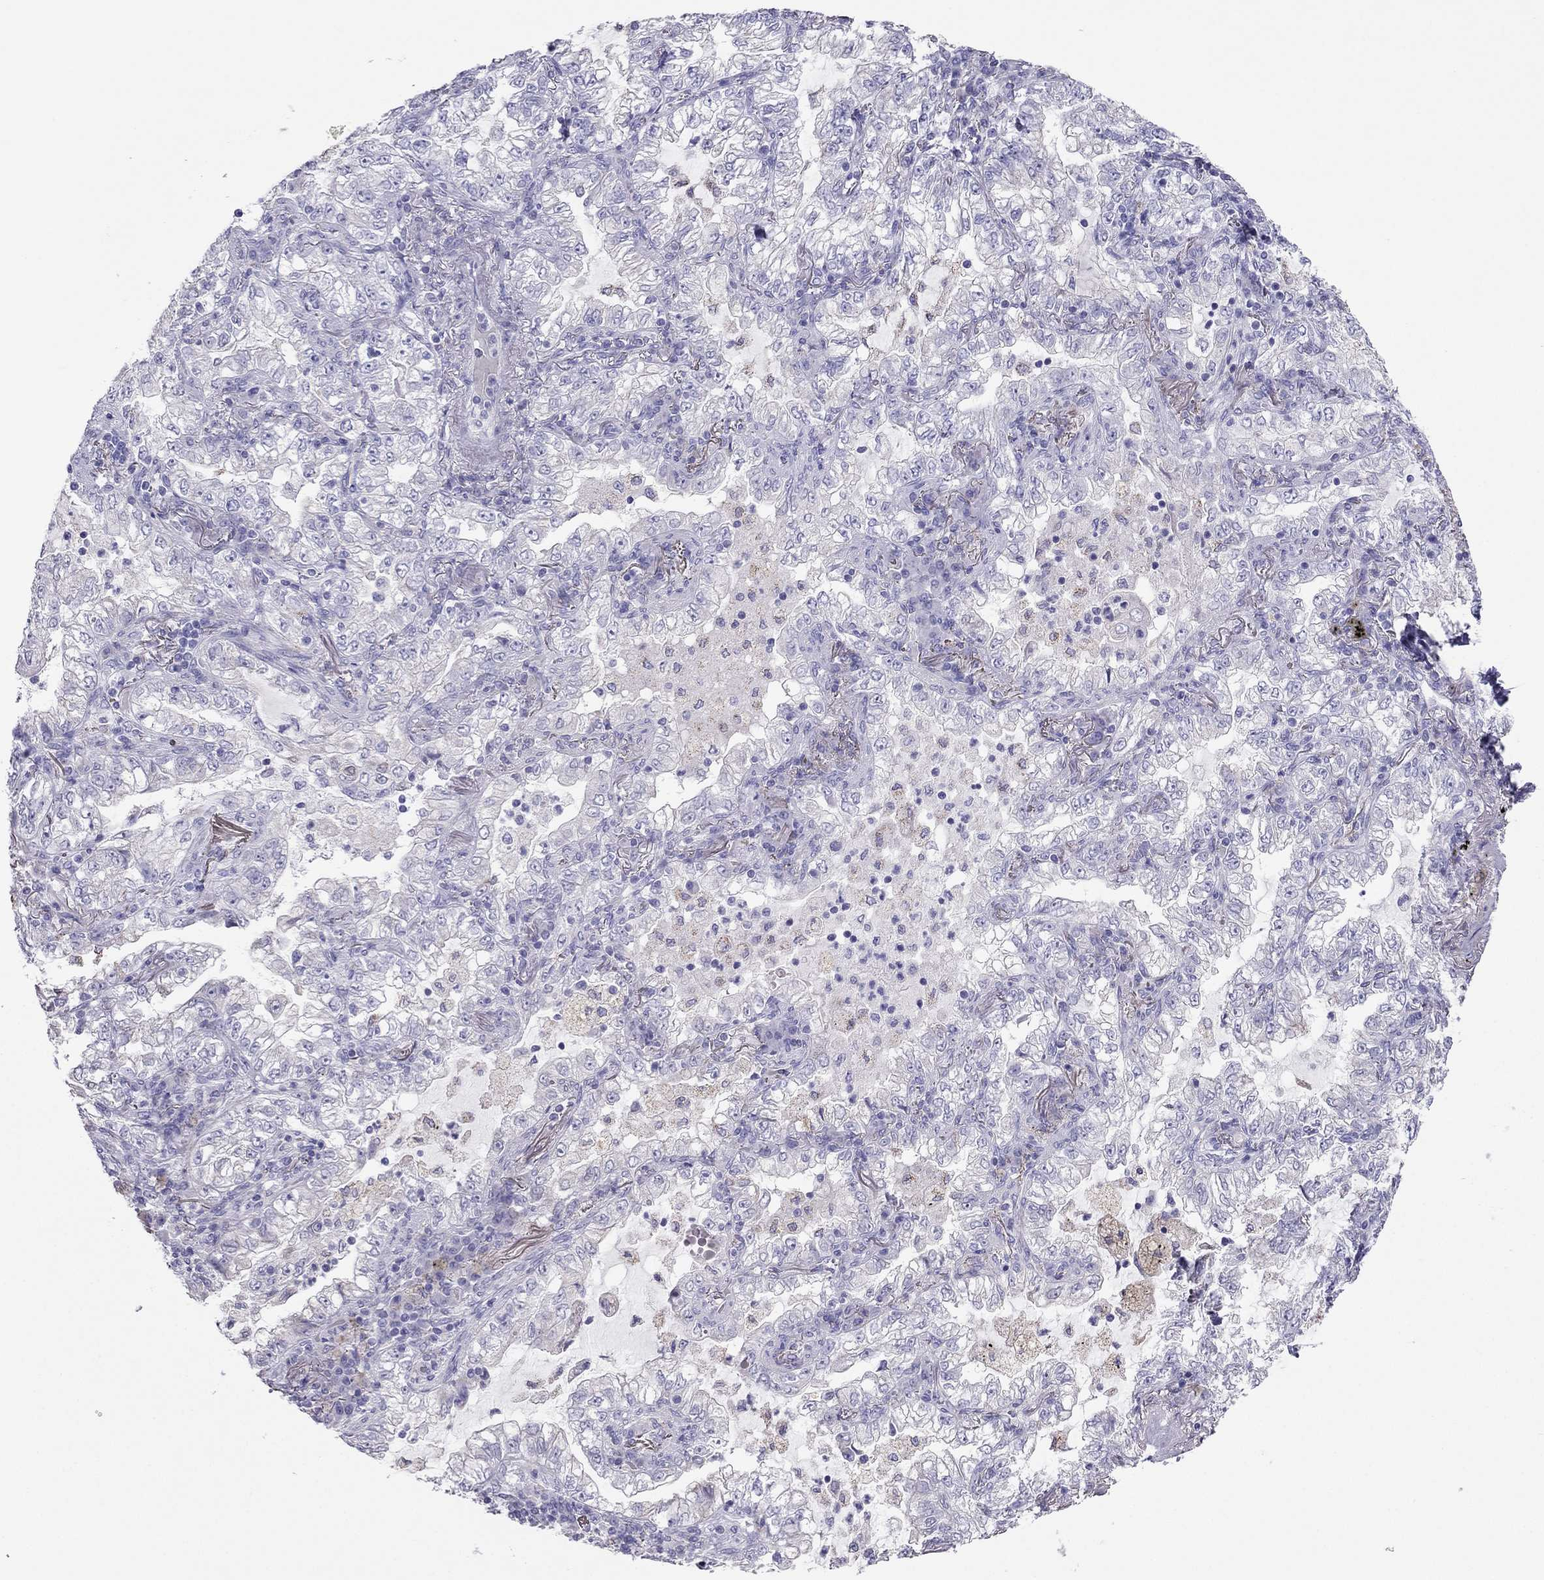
{"staining": {"intensity": "negative", "quantity": "none", "location": "none"}, "tissue": "lung cancer", "cell_type": "Tumor cells", "image_type": "cancer", "snomed": [{"axis": "morphology", "description": "Adenocarcinoma, NOS"}, {"axis": "topography", "description": "Lung"}], "caption": "DAB immunohistochemical staining of lung cancer displays no significant positivity in tumor cells.", "gene": "MAEL", "patient": {"sex": "female", "age": 73}}